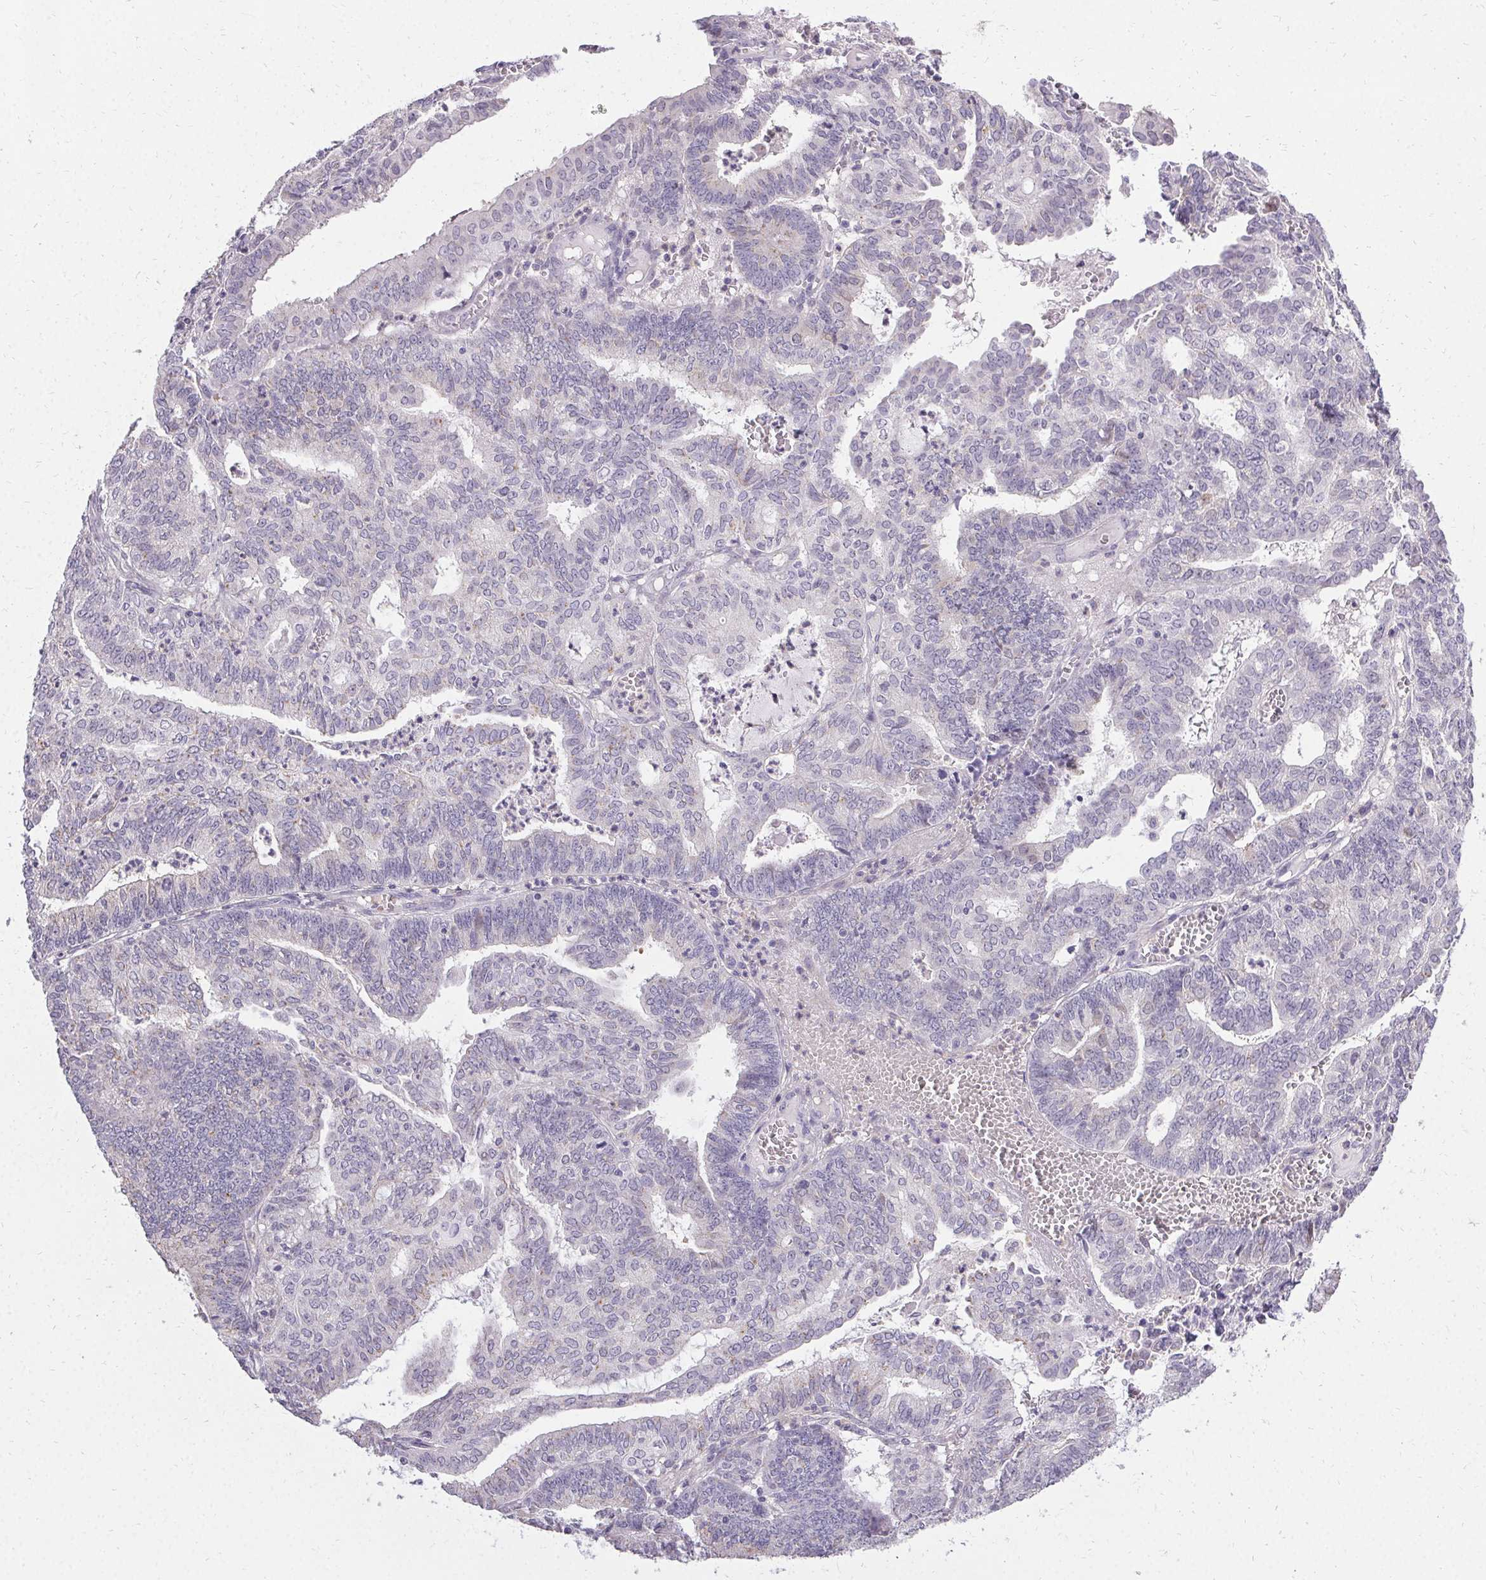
{"staining": {"intensity": "negative", "quantity": "none", "location": "none"}, "tissue": "endometrial cancer", "cell_type": "Tumor cells", "image_type": "cancer", "snomed": [{"axis": "morphology", "description": "Adenocarcinoma, NOS"}, {"axis": "topography", "description": "Endometrium"}], "caption": "A high-resolution histopathology image shows IHC staining of endometrial adenocarcinoma, which demonstrates no significant staining in tumor cells.", "gene": "PMEL", "patient": {"sex": "female", "age": 61}}